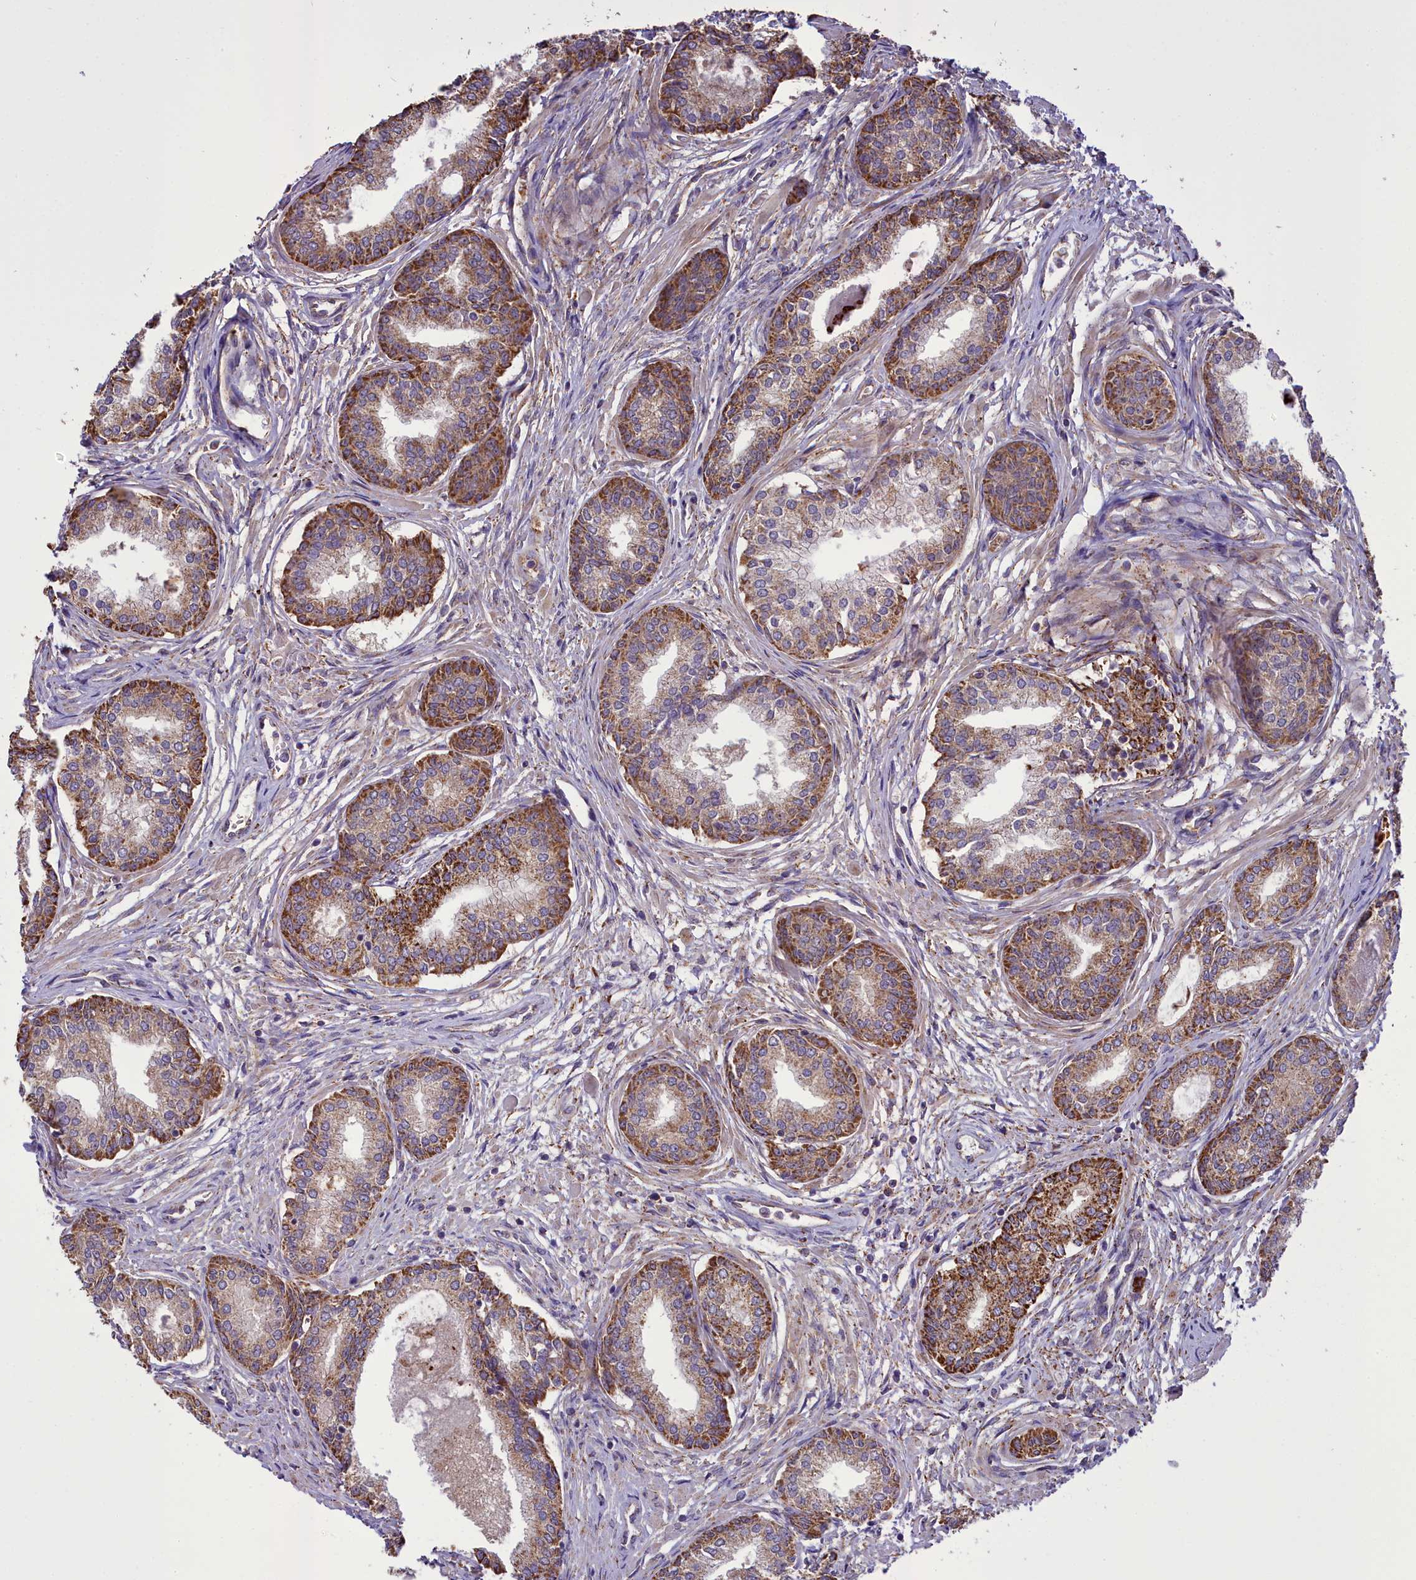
{"staining": {"intensity": "strong", "quantity": ">75%", "location": "cytoplasmic/membranous"}, "tissue": "prostate cancer", "cell_type": "Tumor cells", "image_type": "cancer", "snomed": [{"axis": "morphology", "description": "Adenocarcinoma, High grade"}, {"axis": "topography", "description": "Prostate"}], "caption": "Prostate cancer (high-grade adenocarcinoma) tissue reveals strong cytoplasmic/membranous staining in about >75% of tumor cells", "gene": "TBC1D24", "patient": {"sex": "male", "age": 67}}